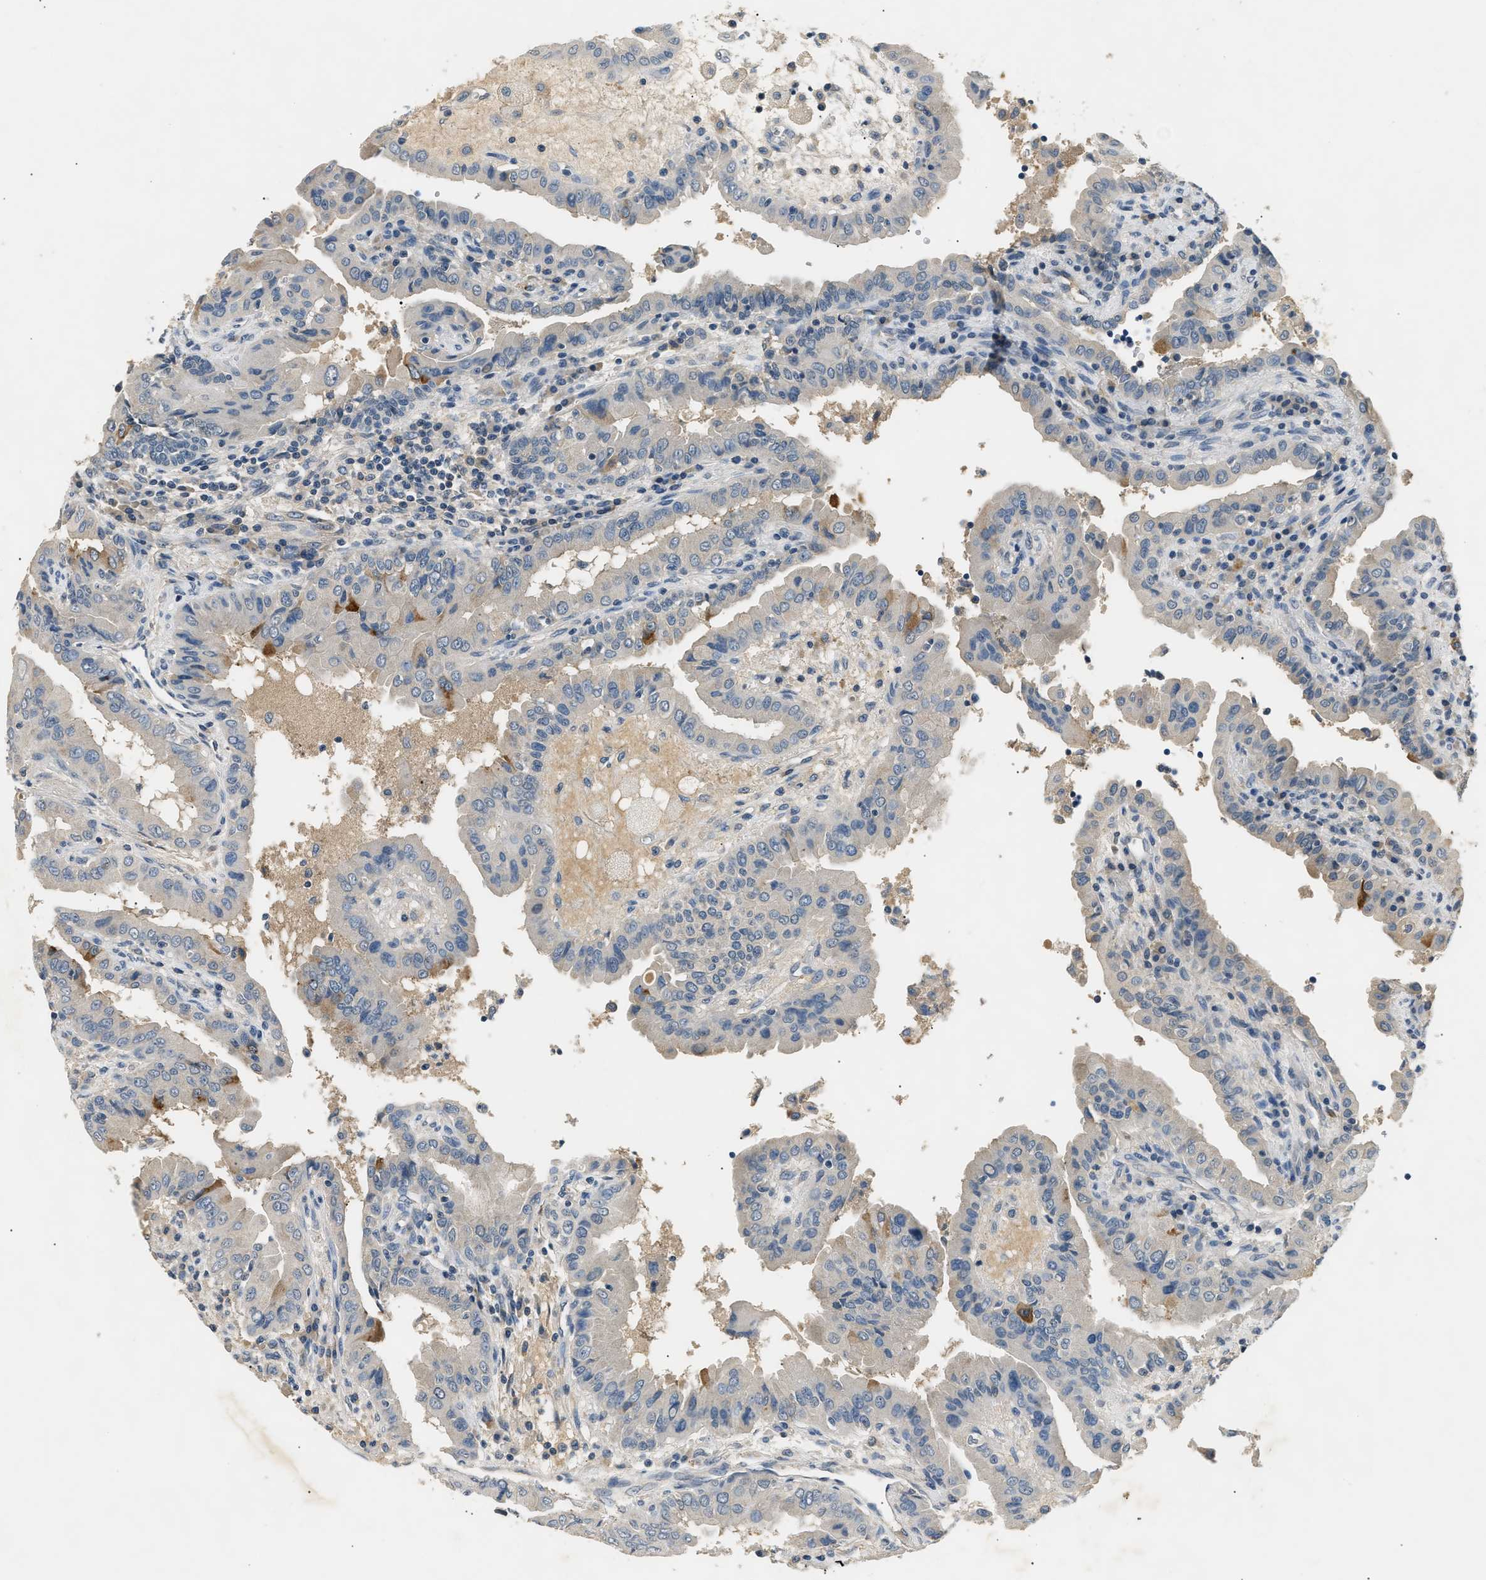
{"staining": {"intensity": "negative", "quantity": "none", "location": "none"}, "tissue": "thyroid cancer", "cell_type": "Tumor cells", "image_type": "cancer", "snomed": [{"axis": "morphology", "description": "Papillary adenocarcinoma, NOS"}, {"axis": "topography", "description": "Thyroid gland"}], "caption": "Immunohistochemical staining of human thyroid papillary adenocarcinoma reveals no significant positivity in tumor cells.", "gene": "INHA", "patient": {"sex": "male", "age": 33}}